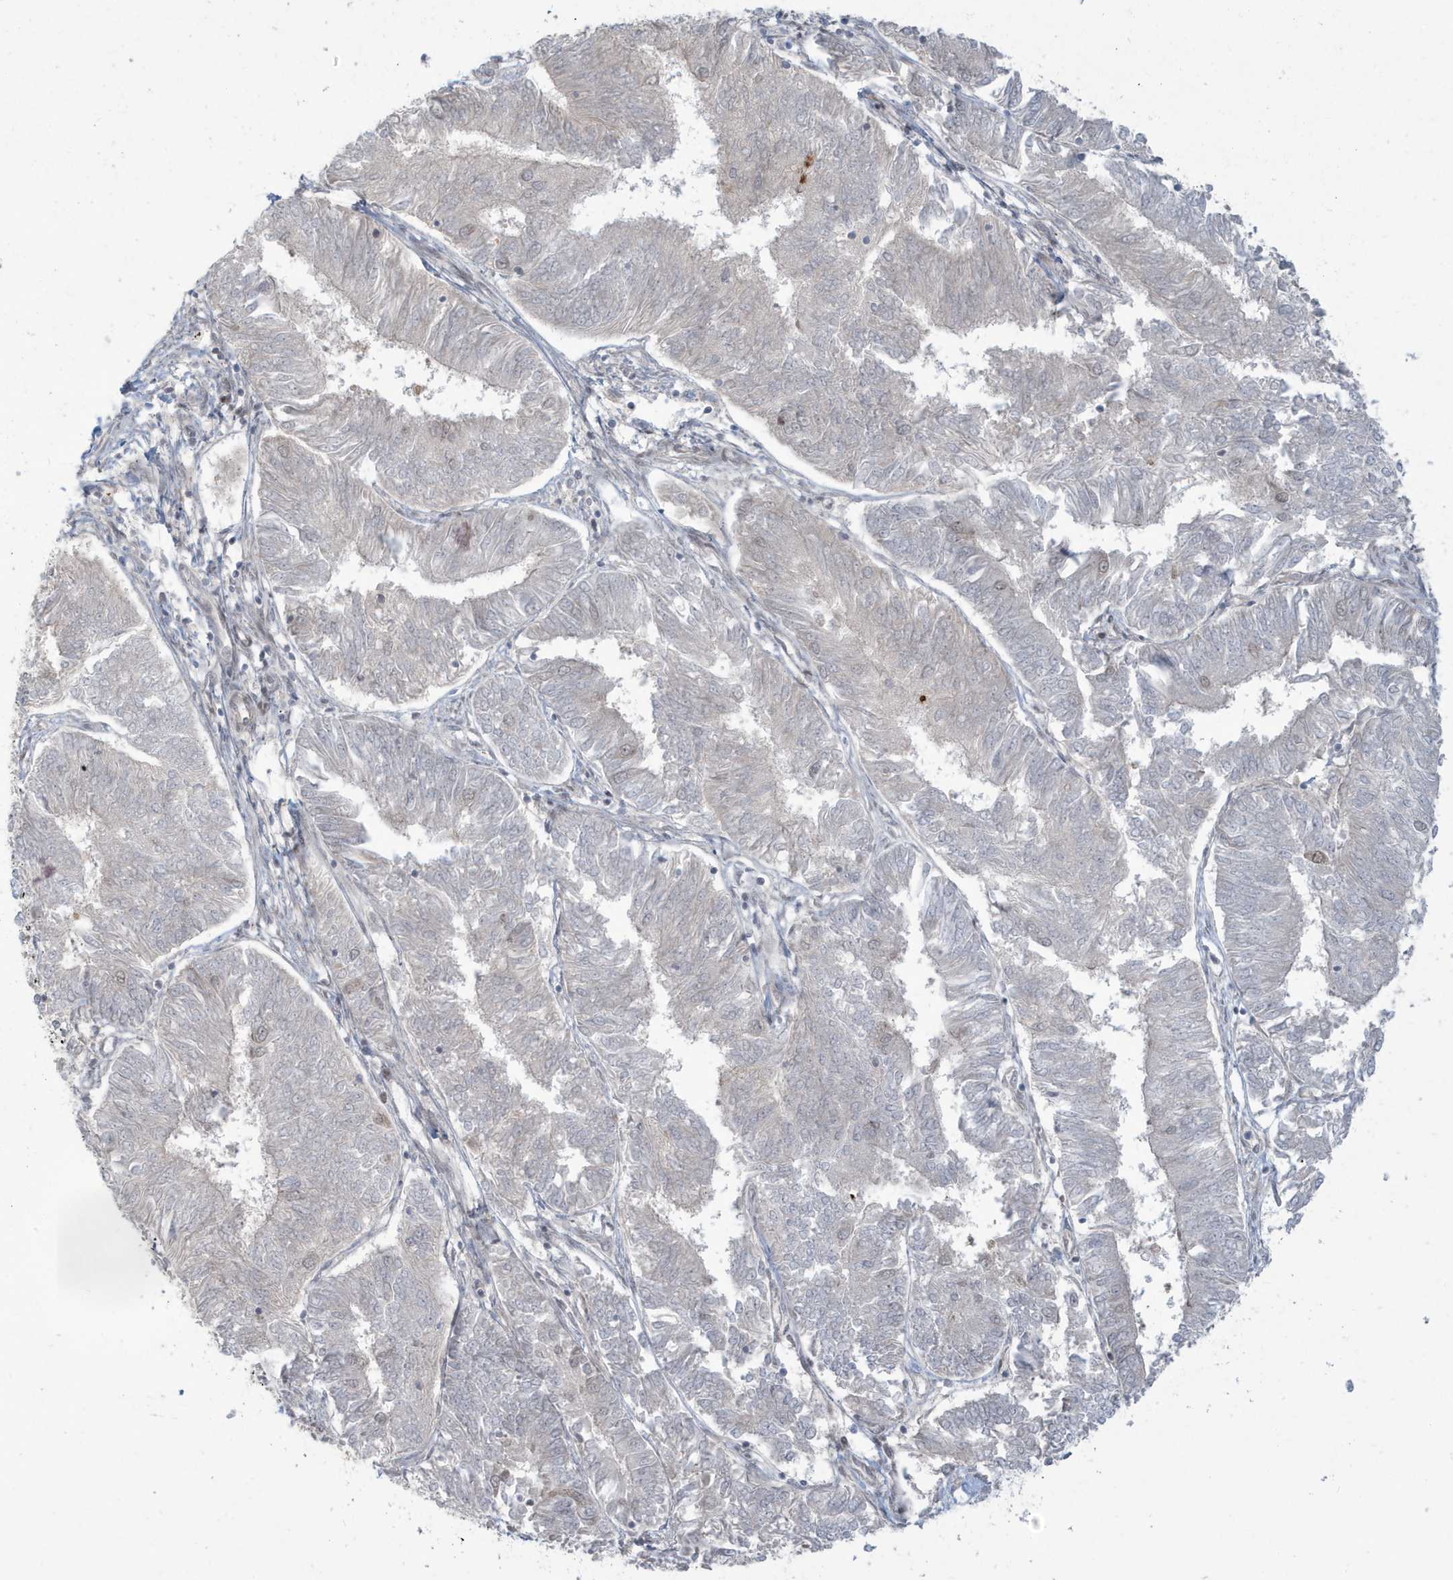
{"staining": {"intensity": "negative", "quantity": "none", "location": "none"}, "tissue": "endometrial cancer", "cell_type": "Tumor cells", "image_type": "cancer", "snomed": [{"axis": "morphology", "description": "Adenocarcinoma, NOS"}, {"axis": "topography", "description": "Endometrium"}], "caption": "Endometrial cancer stained for a protein using immunohistochemistry reveals no positivity tumor cells.", "gene": "C1orf52", "patient": {"sex": "female", "age": 58}}